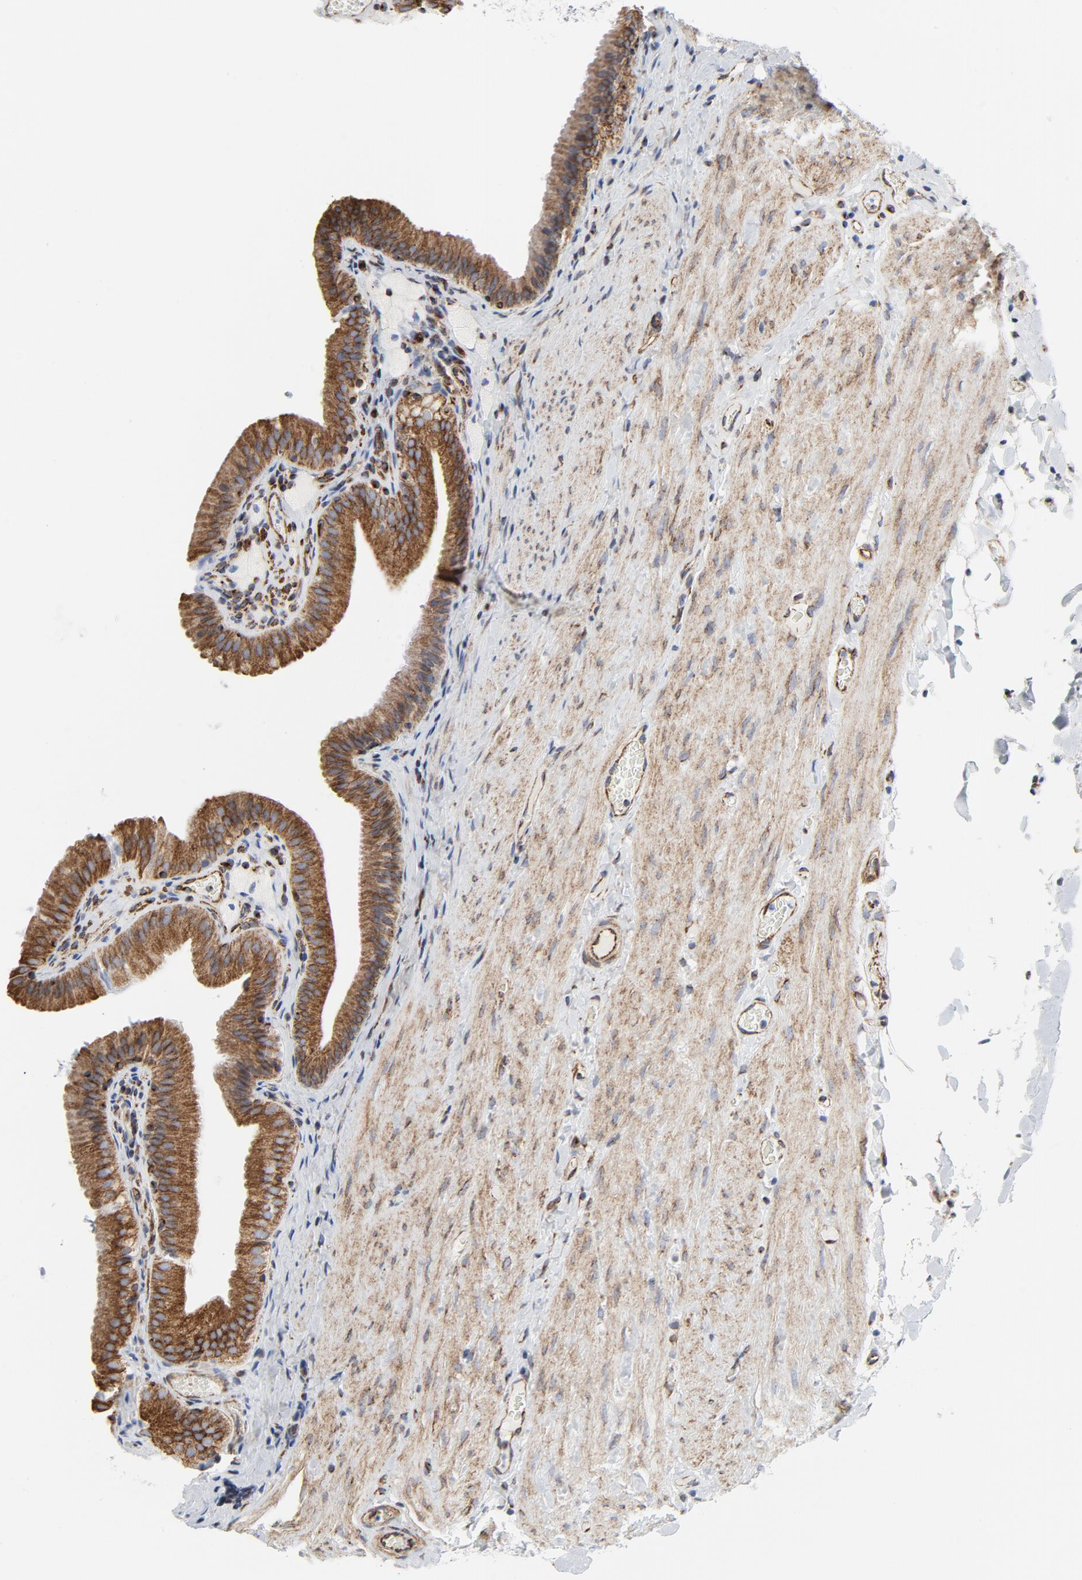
{"staining": {"intensity": "moderate", "quantity": ">75%", "location": "cytoplasmic/membranous"}, "tissue": "gallbladder", "cell_type": "Glandular cells", "image_type": "normal", "snomed": [{"axis": "morphology", "description": "Normal tissue, NOS"}, {"axis": "topography", "description": "Gallbladder"}], "caption": "IHC staining of unremarkable gallbladder, which exhibits medium levels of moderate cytoplasmic/membranous staining in about >75% of glandular cells indicating moderate cytoplasmic/membranous protein positivity. The staining was performed using DAB (3,3'-diaminobenzidine) (brown) for protein detection and nuclei were counterstained in hematoxylin (blue).", "gene": "TUBB1", "patient": {"sex": "female", "age": 24}}